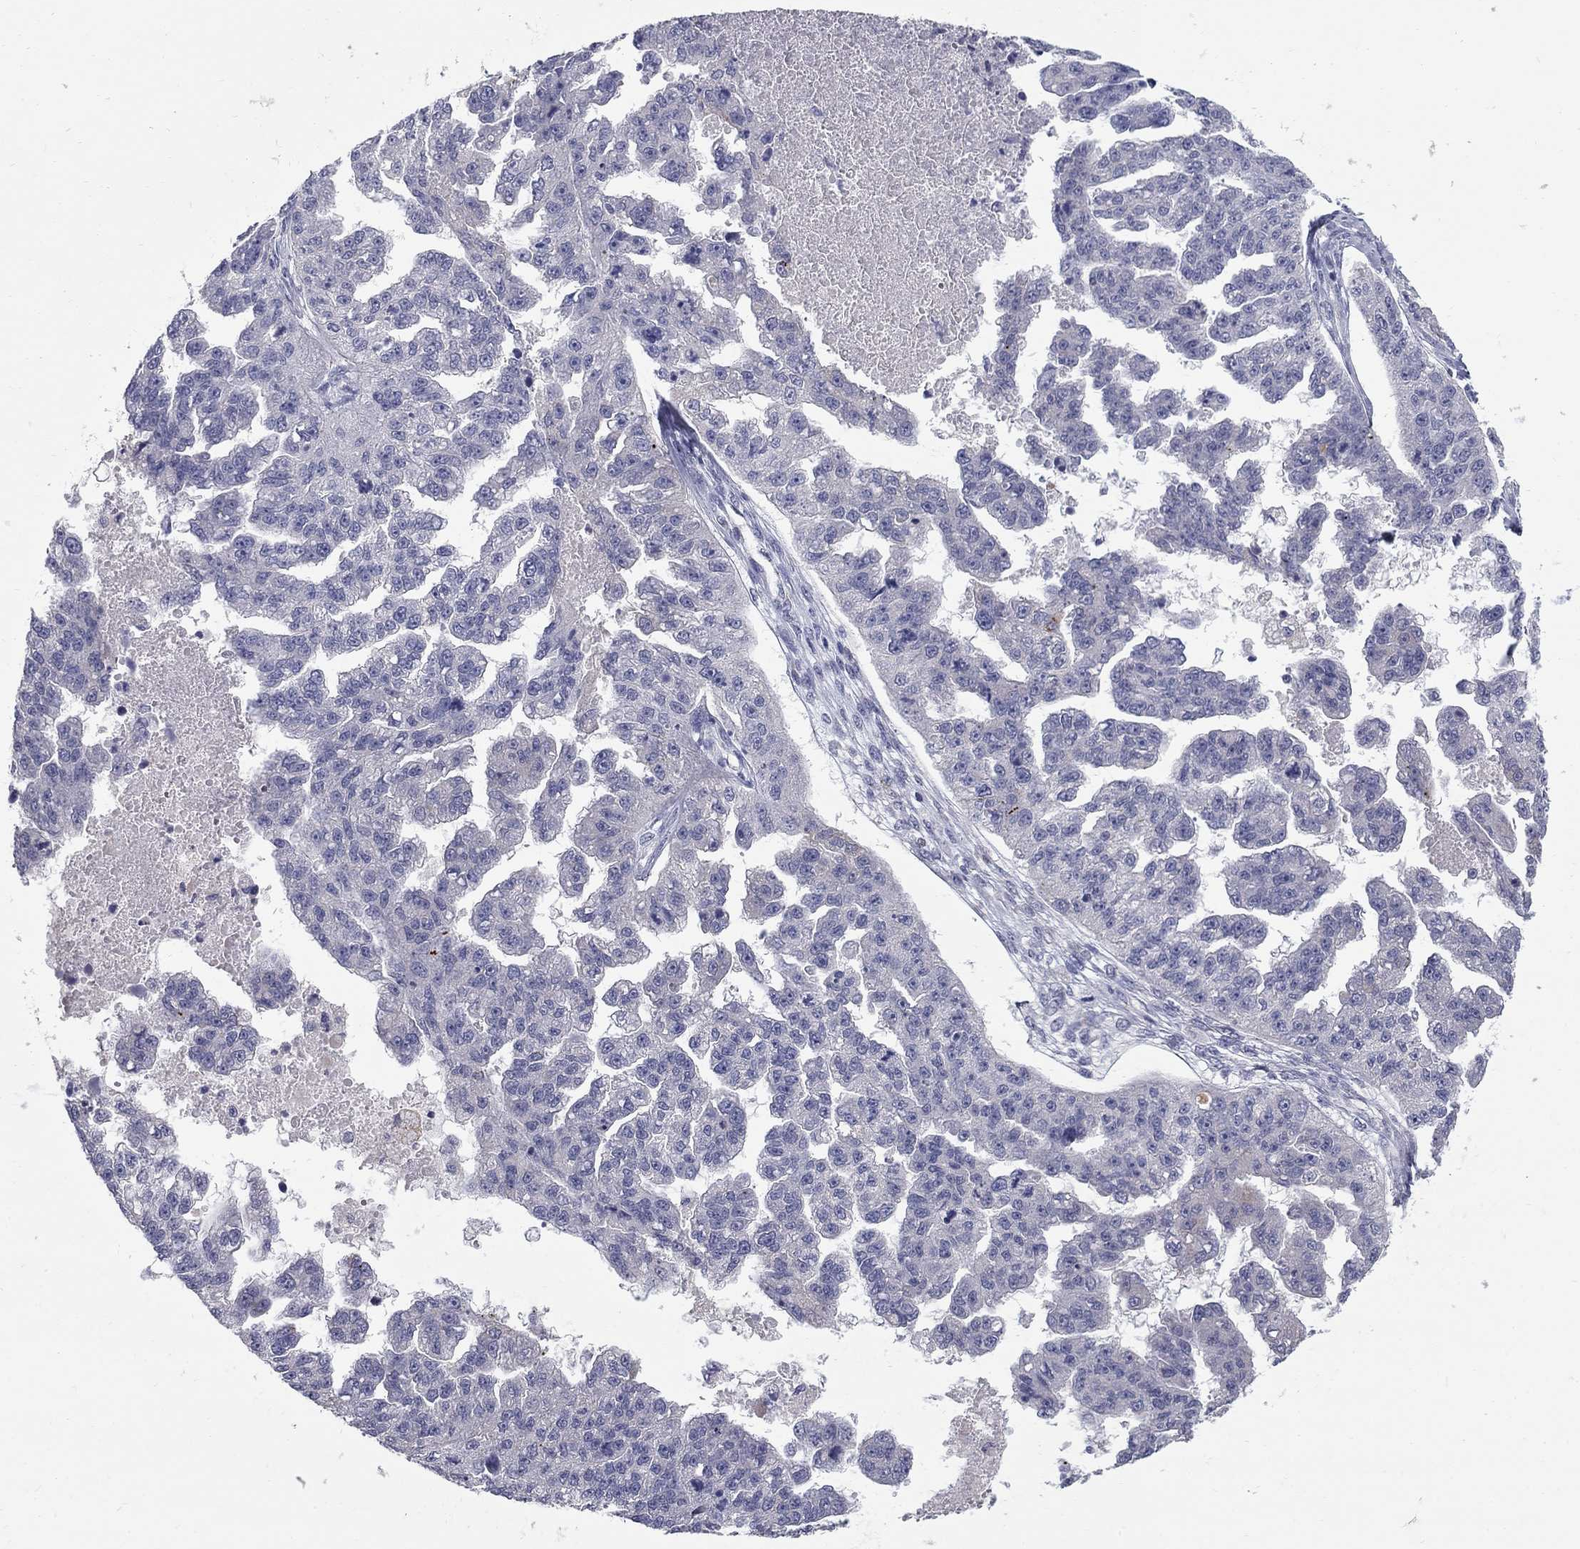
{"staining": {"intensity": "negative", "quantity": "none", "location": "none"}, "tissue": "ovarian cancer", "cell_type": "Tumor cells", "image_type": "cancer", "snomed": [{"axis": "morphology", "description": "Cystadenocarcinoma, serous, NOS"}, {"axis": "topography", "description": "Ovary"}], "caption": "A micrograph of ovarian cancer (serous cystadenocarcinoma) stained for a protein demonstrates no brown staining in tumor cells. (DAB immunohistochemistry (IHC) with hematoxylin counter stain).", "gene": "NTRK2", "patient": {"sex": "female", "age": 58}}